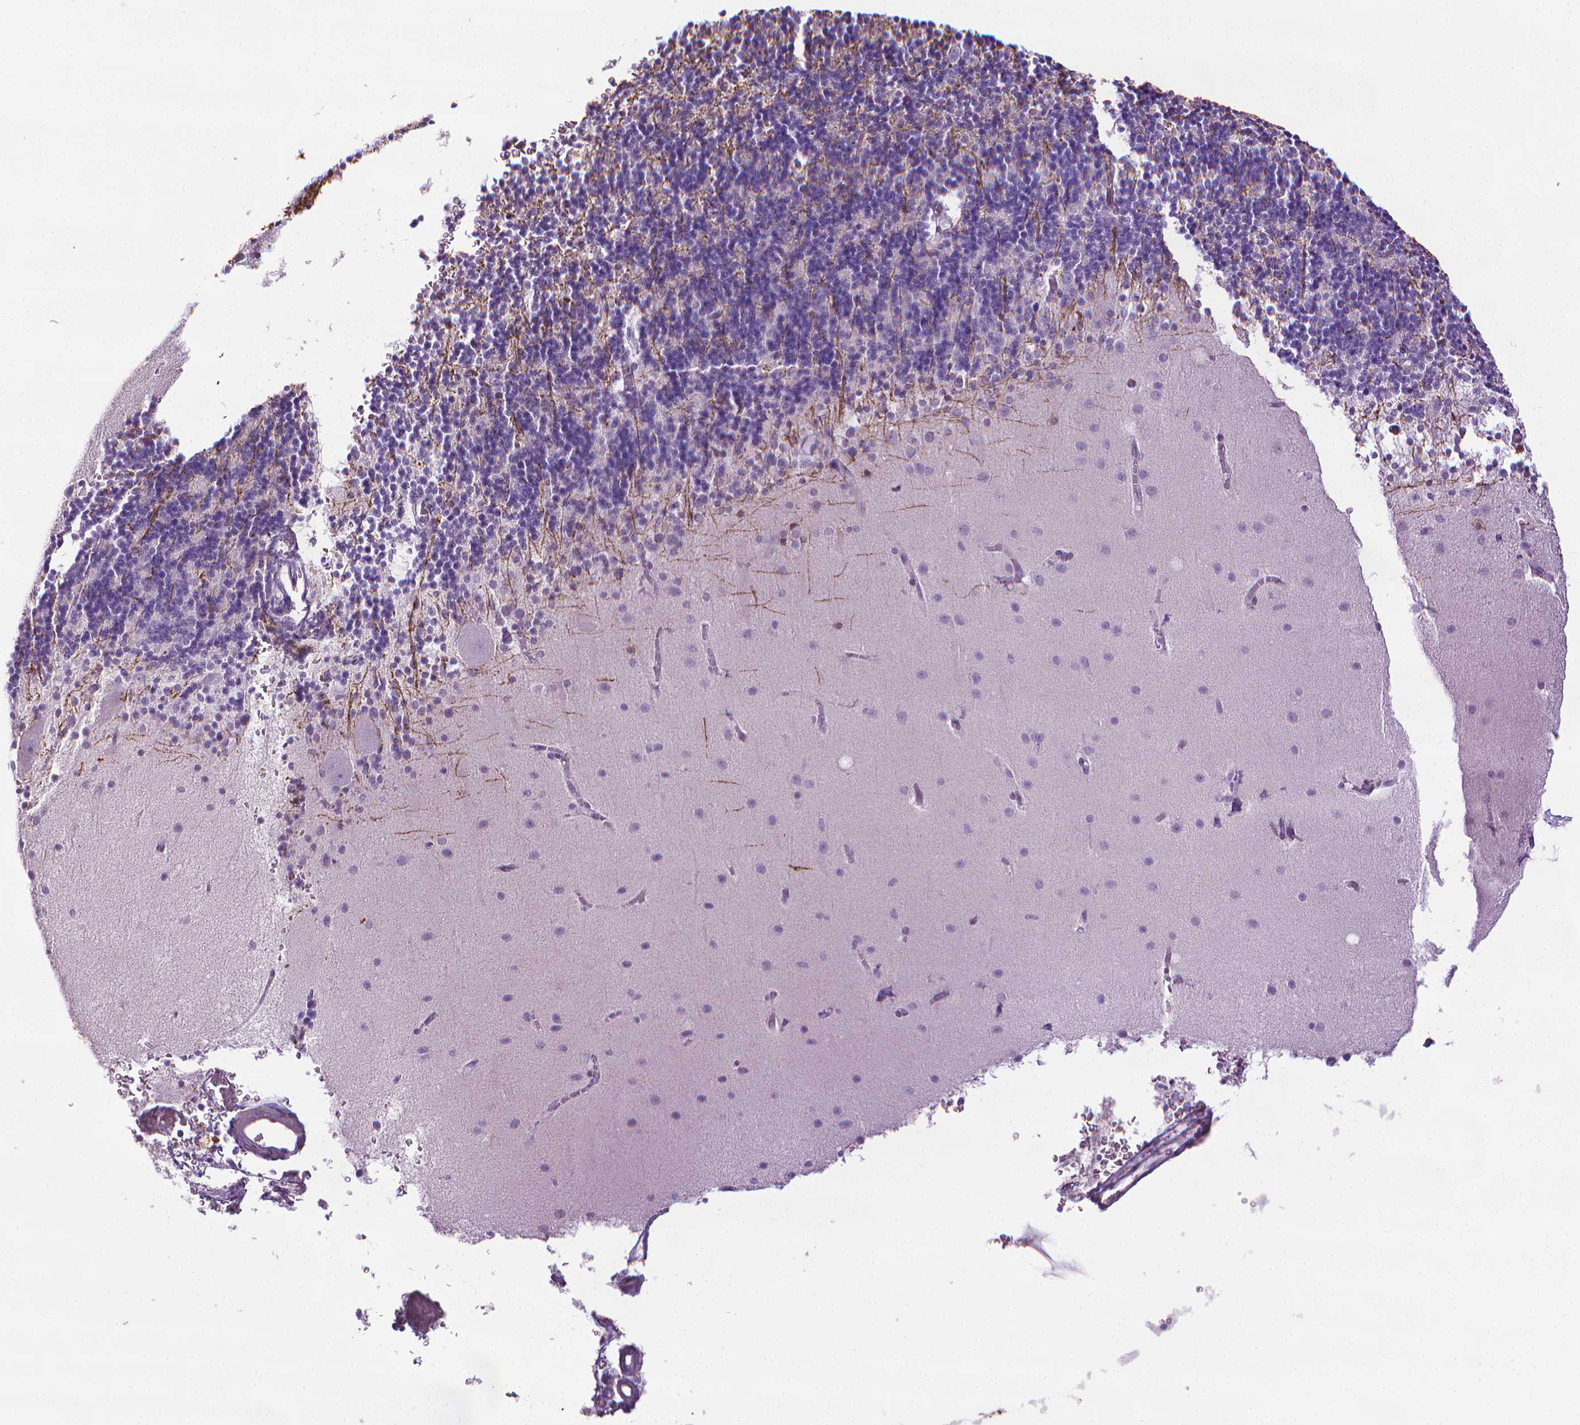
{"staining": {"intensity": "negative", "quantity": "none", "location": "none"}, "tissue": "cerebellum", "cell_type": "Cells in granular layer", "image_type": "normal", "snomed": [{"axis": "morphology", "description": "Normal tissue, NOS"}, {"axis": "topography", "description": "Cerebellum"}], "caption": "Immunohistochemical staining of unremarkable cerebellum displays no significant expression in cells in granular layer.", "gene": "DNAI7", "patient": {"sex": "male", "age": 70}}